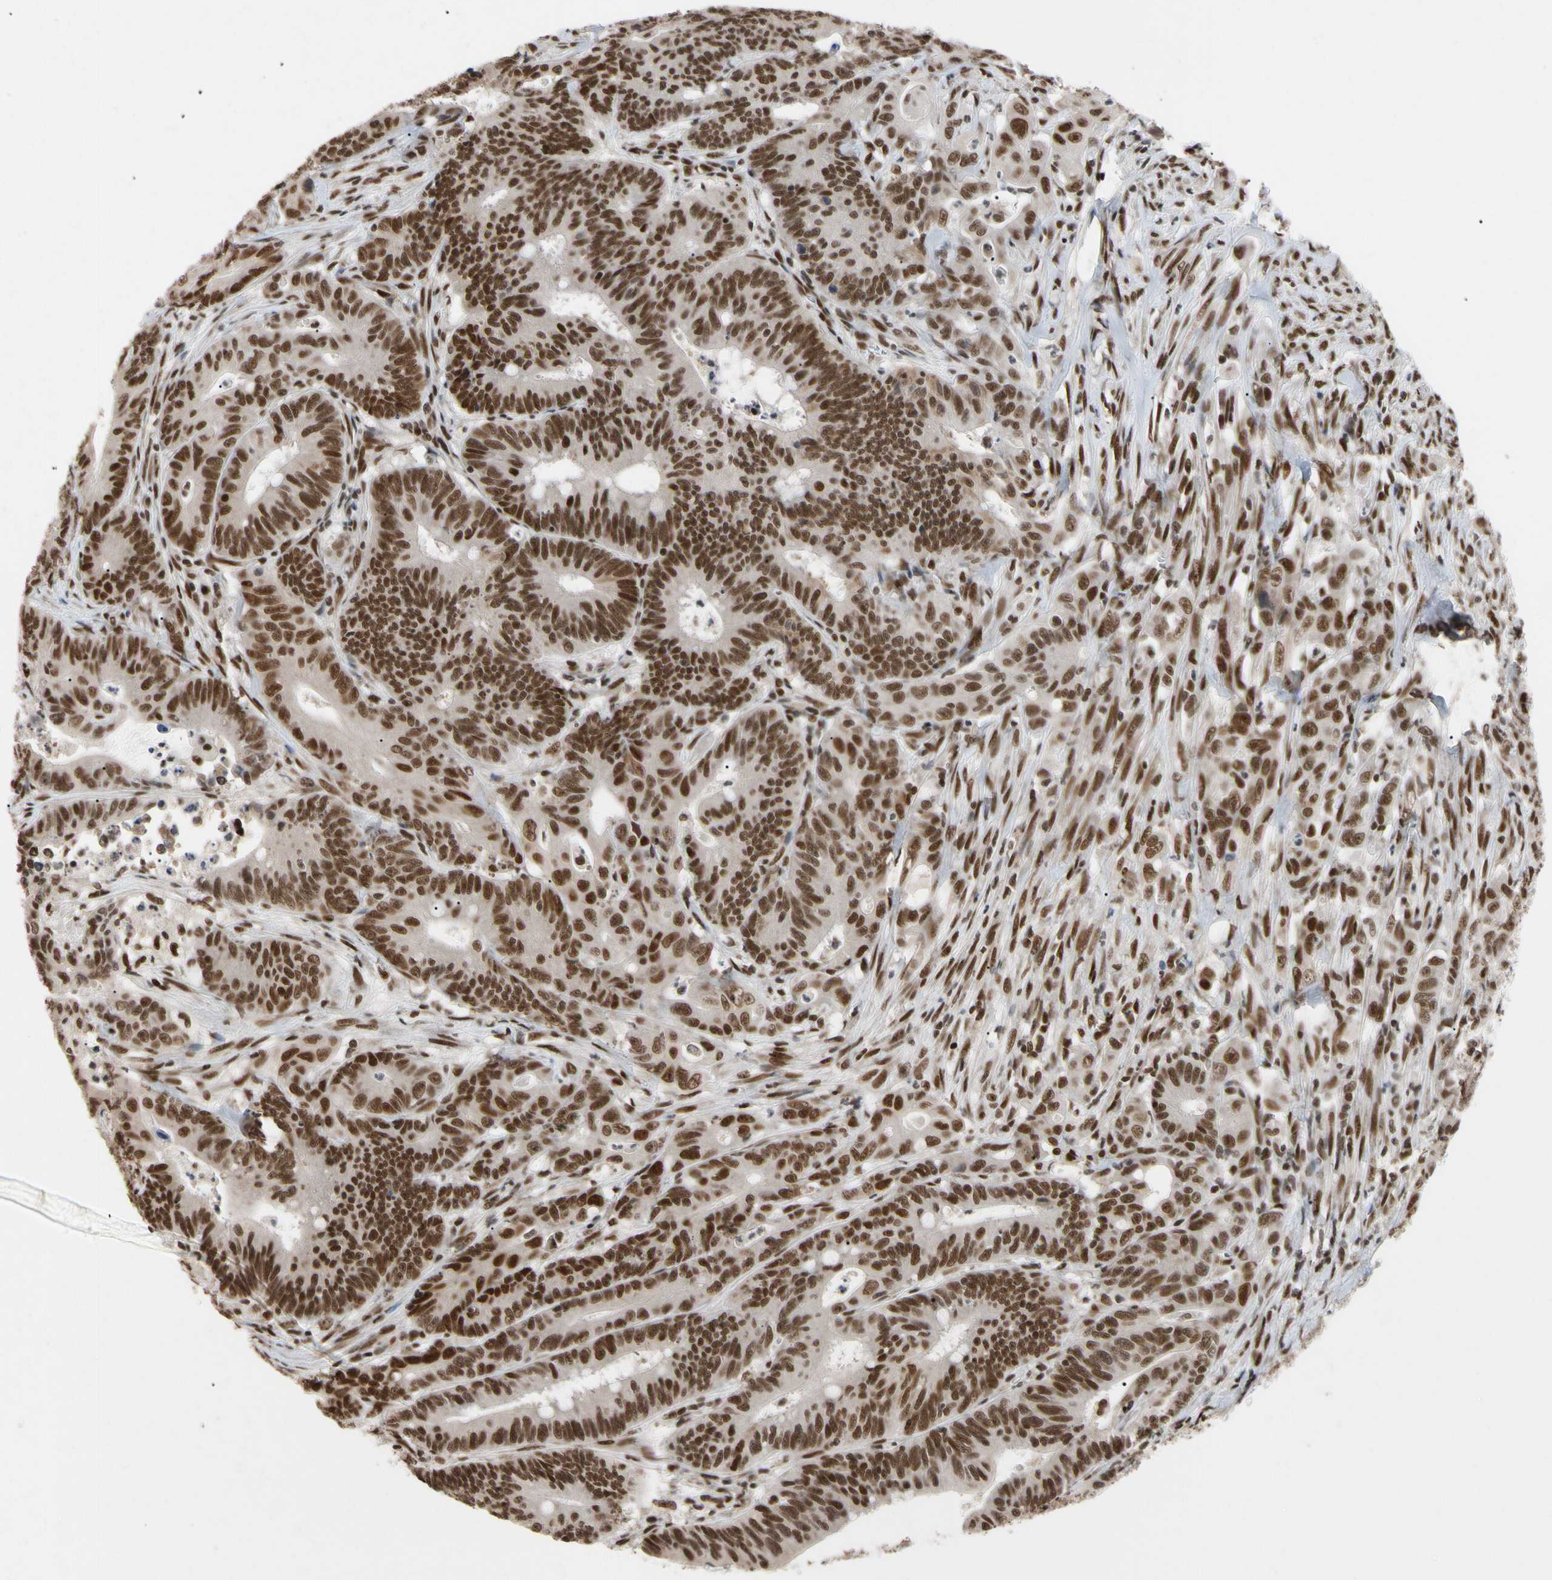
{"staining": {"intensity": "strong", "quantity": ">75%", "location": "nuclear"}, "tissue": "colorectal cancer", "cell_type": "Tumor cells", "image_type": "cancer", "snomed": [{"axis": "morphology", "description": "Adenocarcinoma, NOS"}, {"axis": "topography", "description": "Colon"}], "caption": "Colorectal adenocarcinoma was stained to show a protein in brown. There is high levels of strong nuclear expression in approximately >75% of tumor cells. (brown staining indicates protein expression, while blue staining denotes nuclei).", "gene": "FAM98B", "patient": {"sex": "male", "age": 45}}